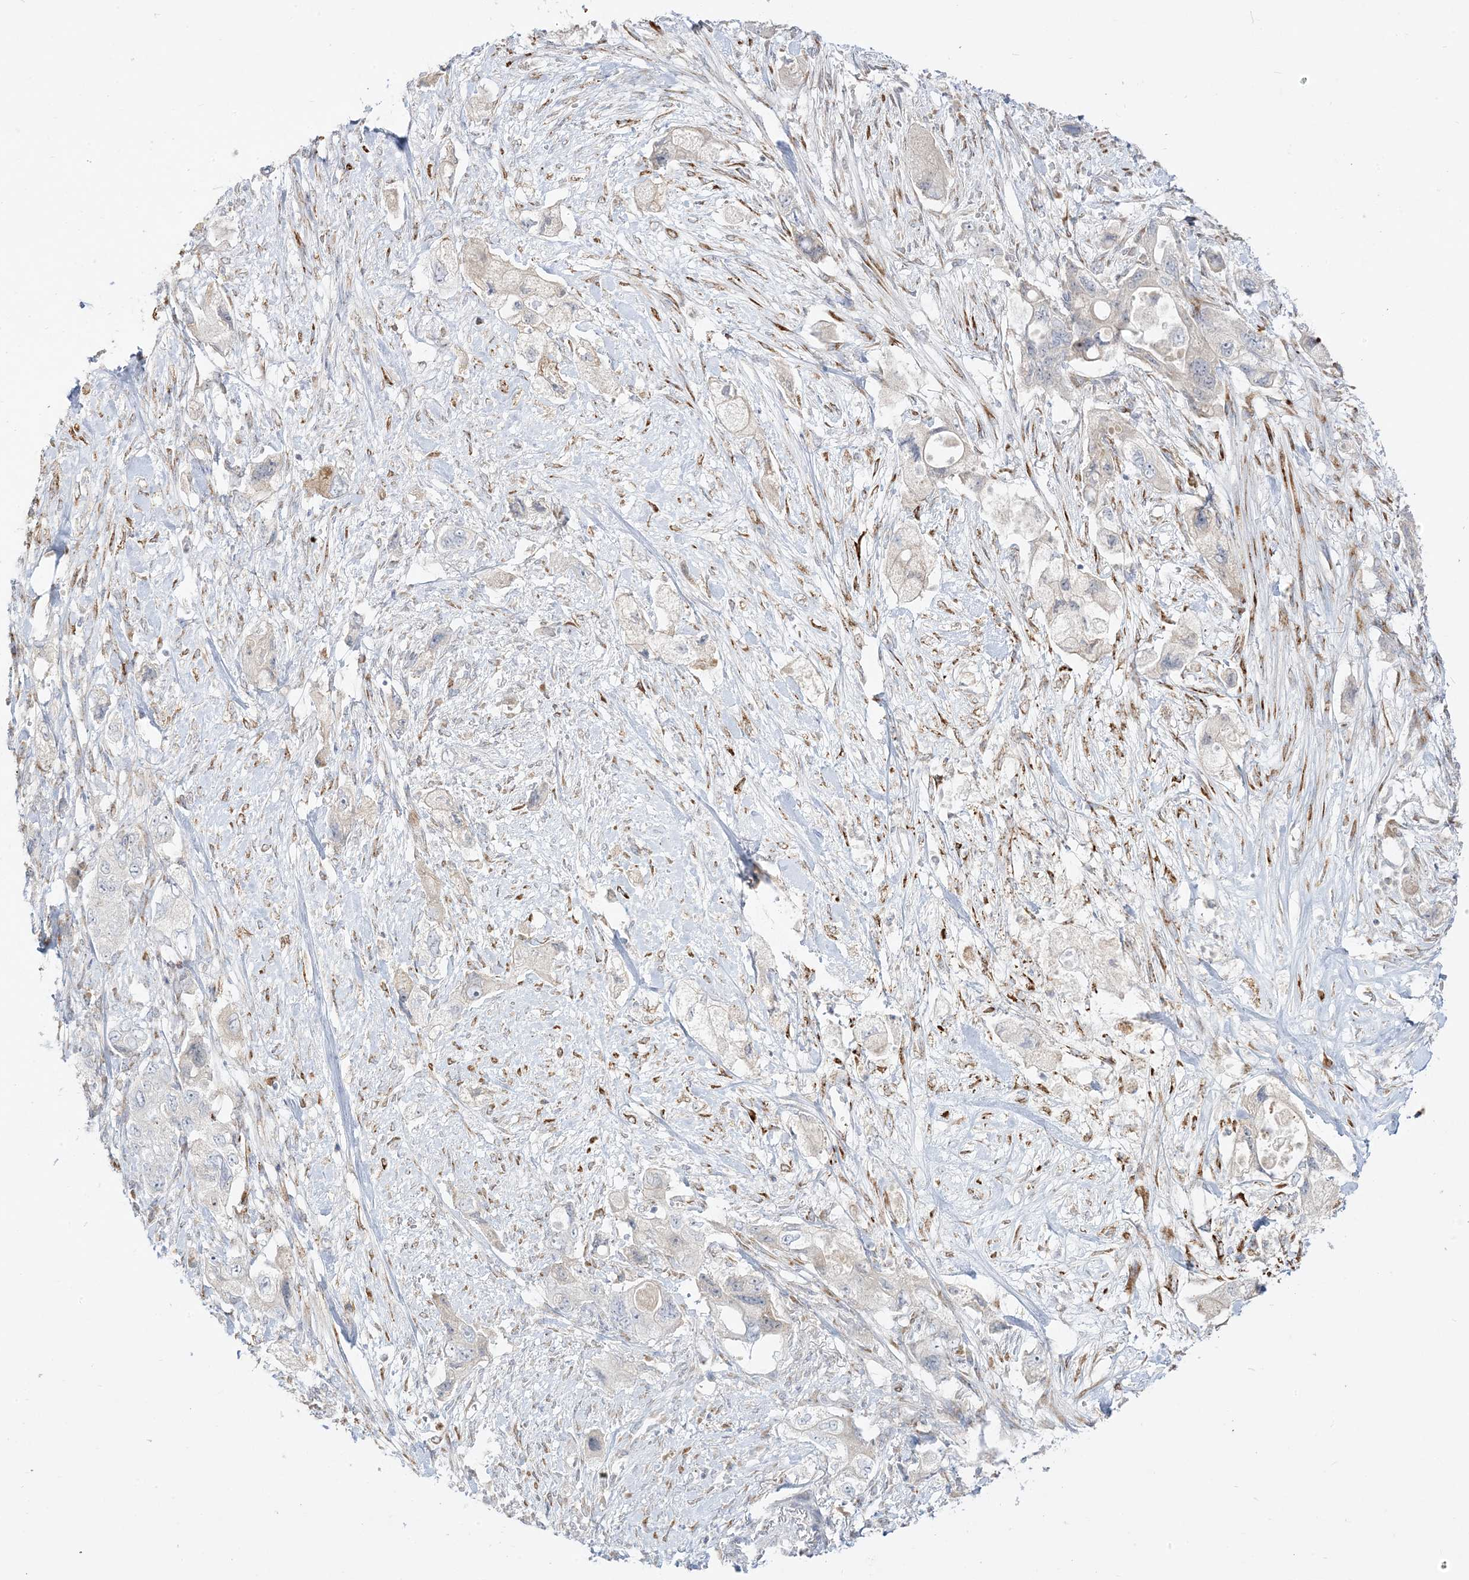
{"staining": {"intensity": "negative", "quantity": "none", "location": "none"}, "tissue": "pancreatic cancer", "cell_type": "Tumor cells", "image_type": "cancer", "snomed": [{"axis": "morphology", "description": "Adenocarcinoma, NOS"}, {"axis": "topography", "description": "Pancreas"}], "caption": "Protein analysis of pancreatic adenocarcinoma exhibits no significant staining in tumor cells.", "gene": "LOXL3", "patient": {"sex": "female", "age": 73}}